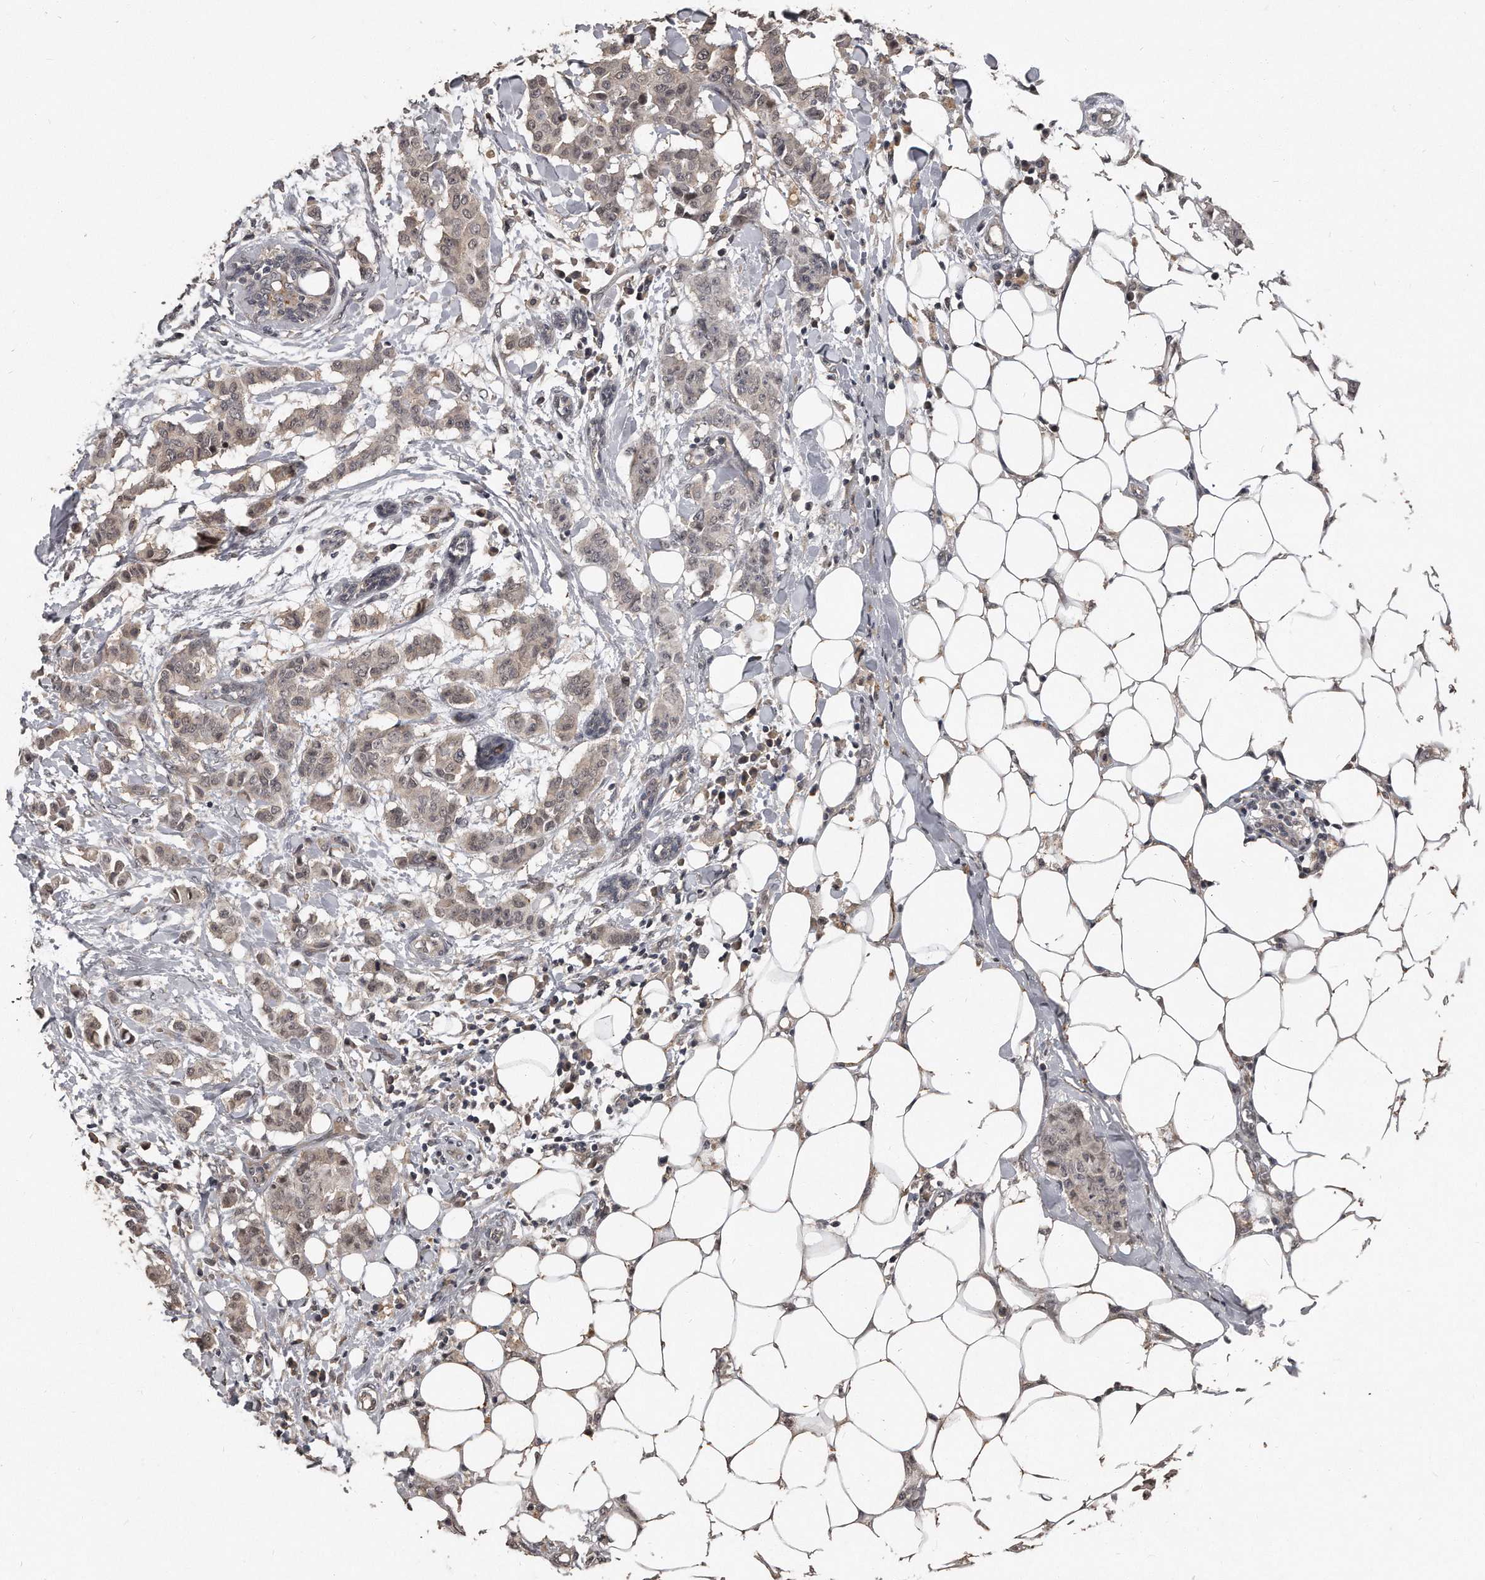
{"staining": {"intensity": "weak", "quantity": "25%-75%", "location": "cytoplasmic/membranous,nuclear"}, "tissue": "breast cancer", "cell_type": "Tumor cells", "image_type": "cancer", "snomed": [{"axis": "morphology", "description": "Duct carcinoma"}, {"axis": "topography", "description": "Breast"}], "caption": "Immunohistochemical staining of breast cancer exhibits low levels of weak cytoplasmic/membranous and nuclear expression in approximately 25%-75% of tumor cells.", "gene": "GRB10", "patient": {"sex": "female", "age": 40}}